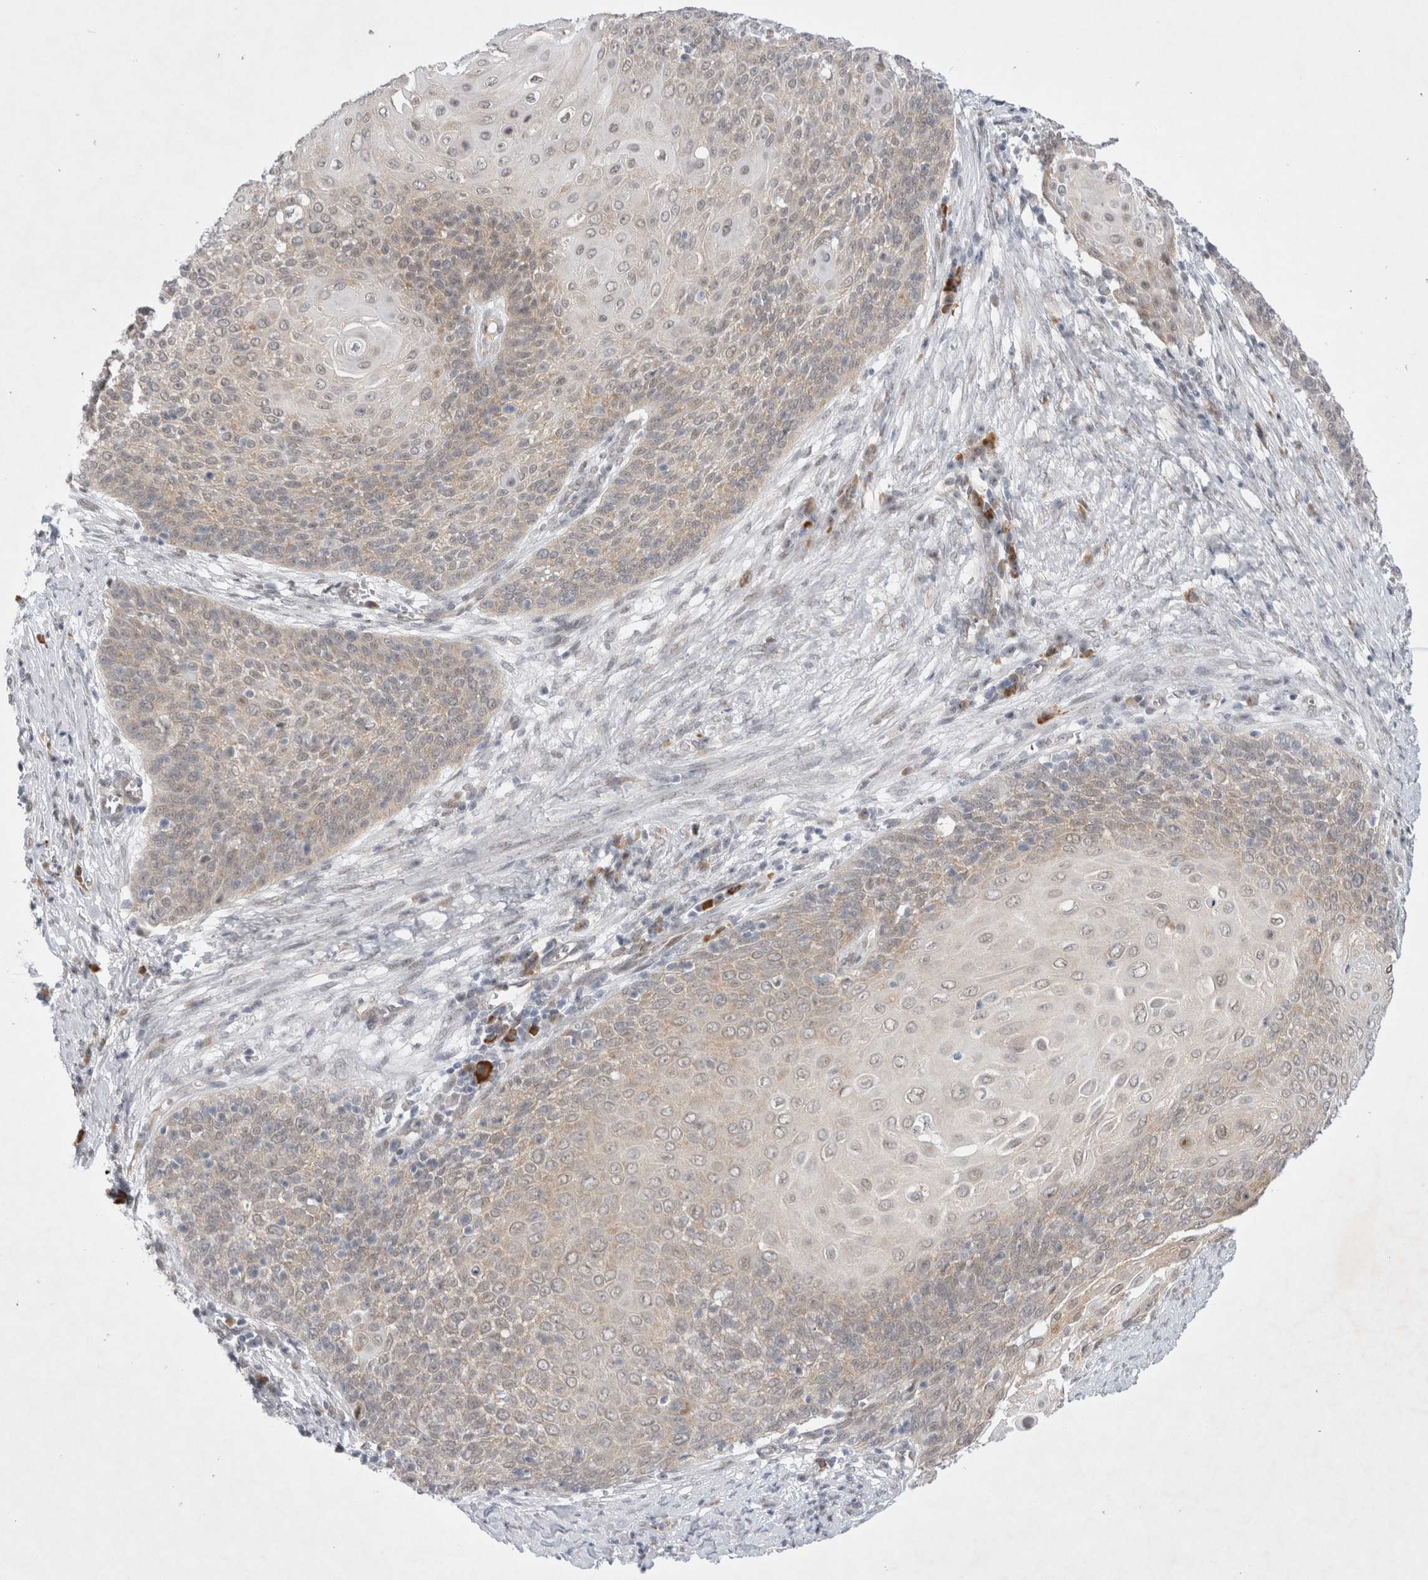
{"staining": {"intensity": "negative", "quantity": "none", "location": "none"}, "tissue": "cervical cancer", "cell_type": "Tumor cells", "image_type": "cancer", "snomed": [{"axis": "morphology", "description": "Squamous cell carcinoma, NOS"}, {"axis": "topography", "description": "Cervix"}], "caption": "Immunohistochemical staining of squamous cell carcinoma (cervical) demonstrates no significant expression in tumor cells.", "gene": "WIPF2", "patient": {"sex": "female", "age": 39}}